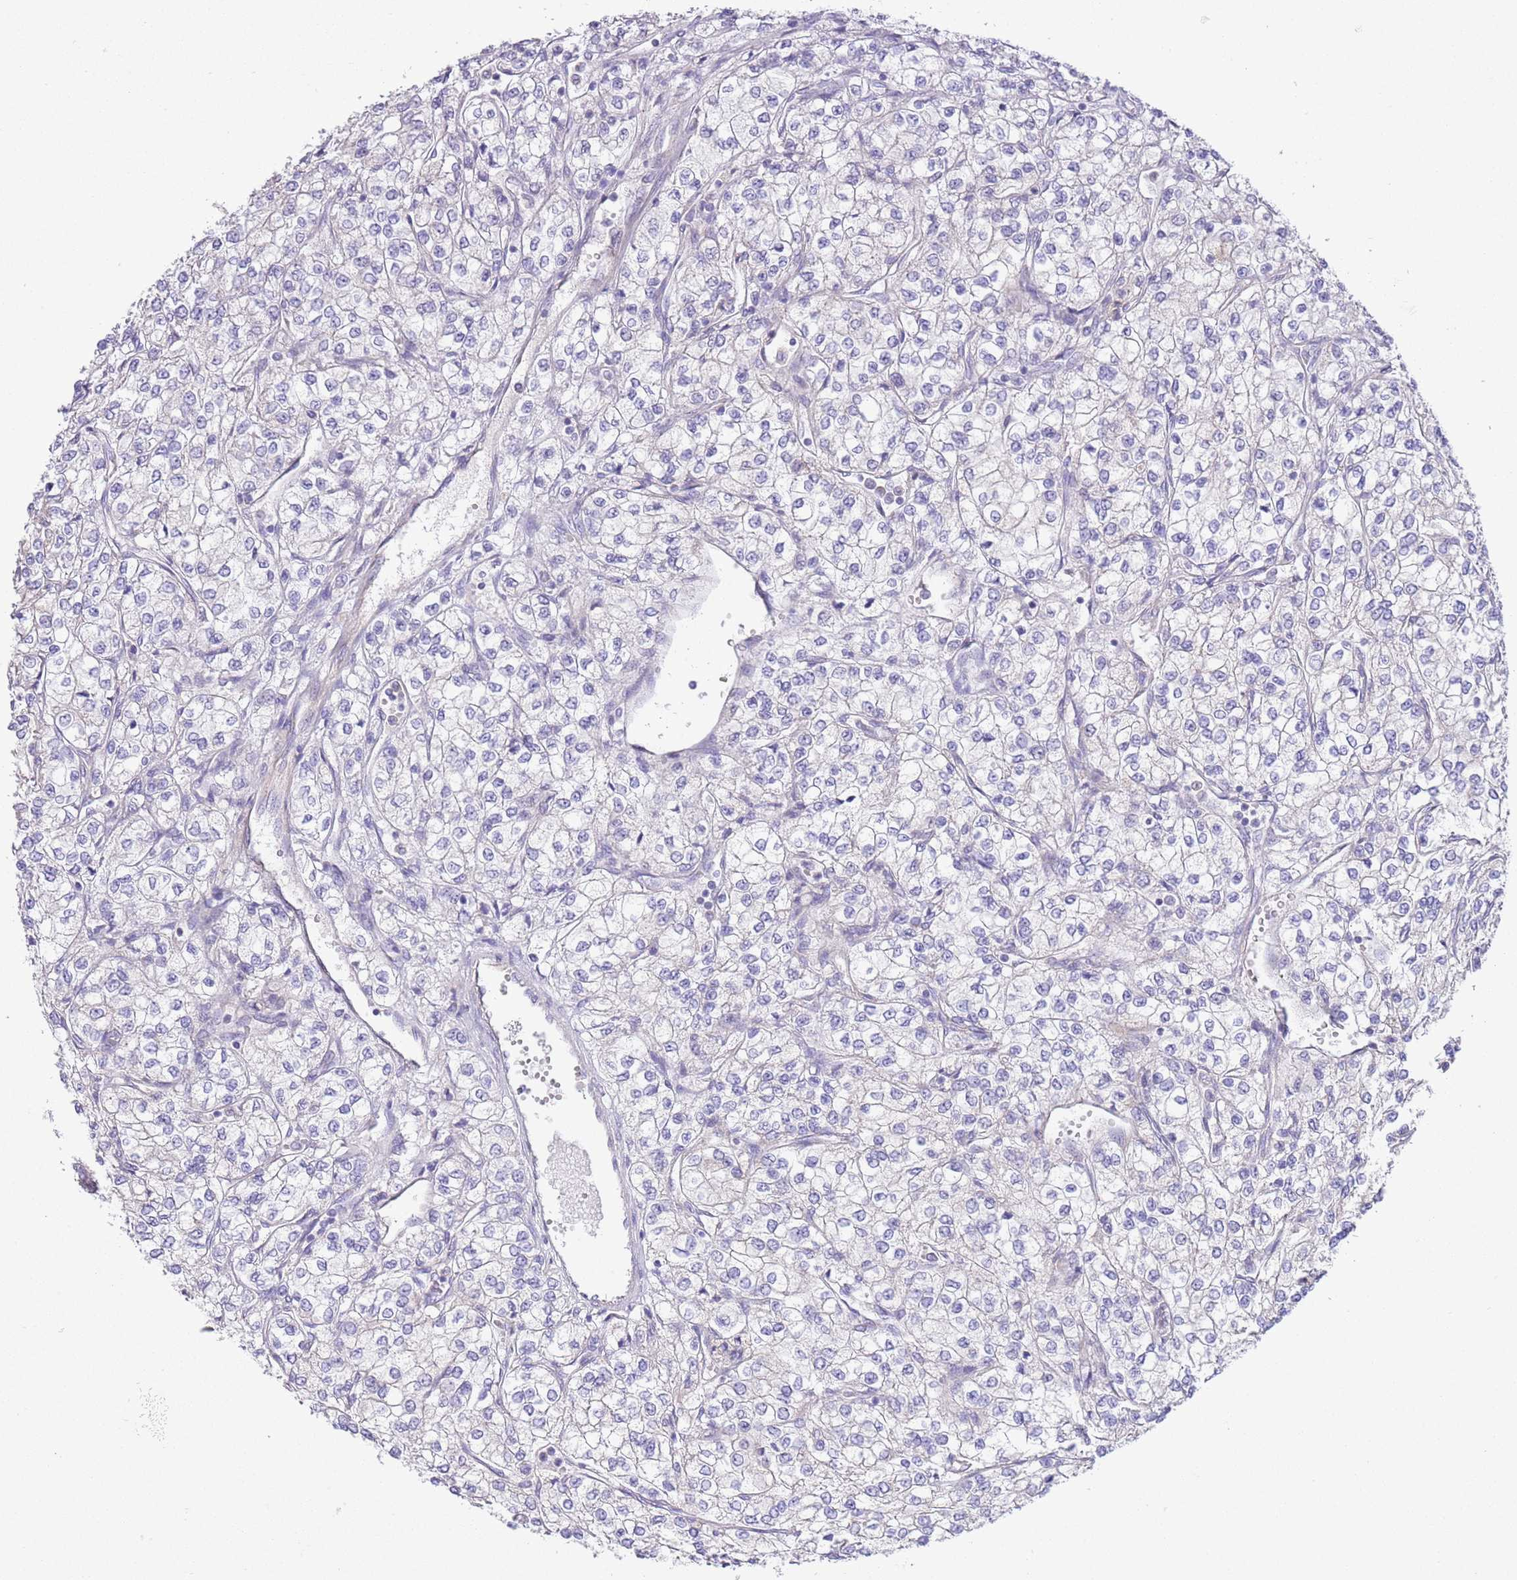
{"staining": {"intensity": "negative", "quantity": "none", "location": "none"}, "tissue": "renal cancer", "cell_type": "Tumor cells", "image_type": "cancer", "snomed": [{"axis": "morphology", "description": "Adenocarcinoma, NOS"}, {"axis": "topography", "description": "Kidney"}], "caption": "A high-resolution photomicrograph shows immunohistochemistry (IHC) staining of renal cancer, which displays no significant positivity in tumor cells. The staining is performed using DAB brown chromogen with nuclei counter-stained in using hematoxylin.", "gene": "OAZ2", "patient": {"sex": "male", "age": 80}}